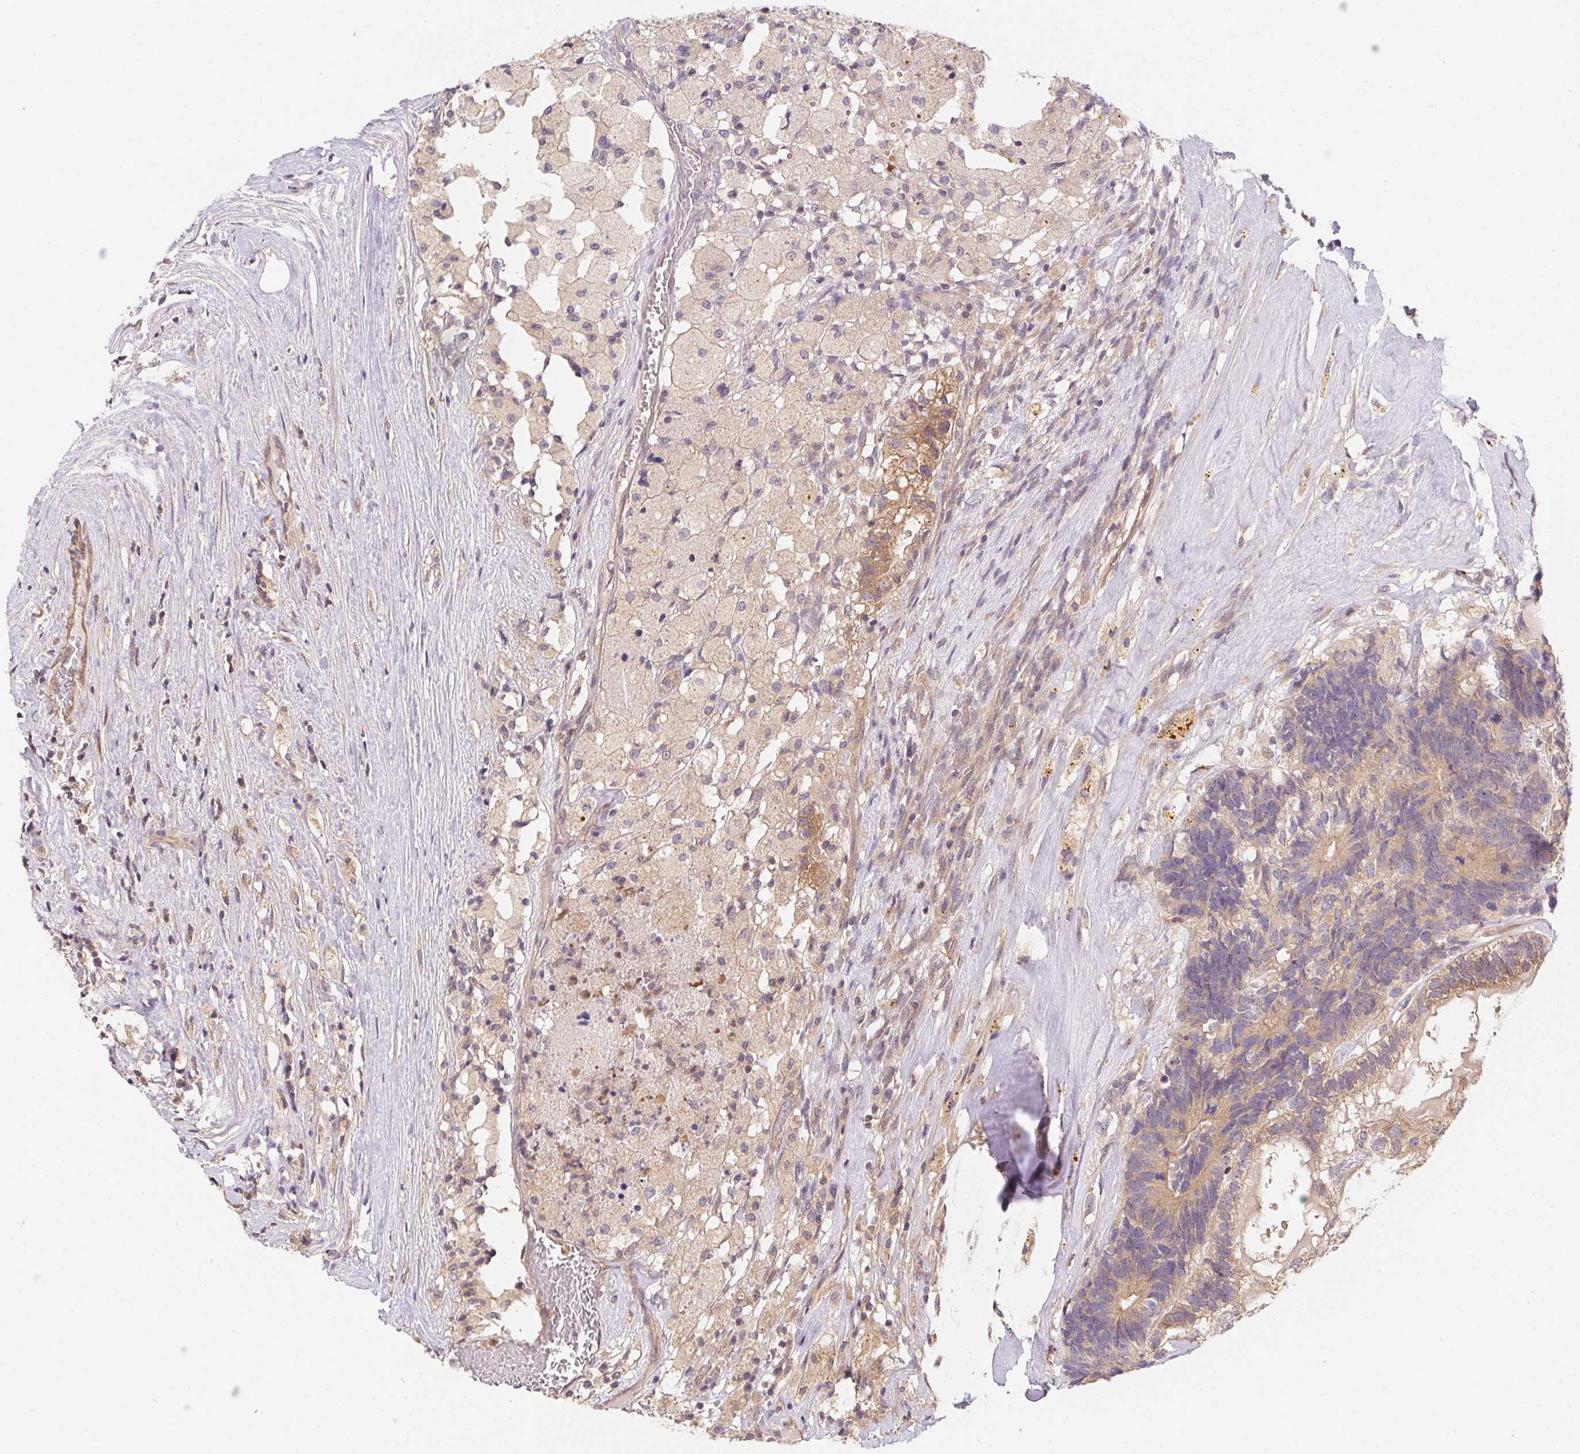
{"staining": {"intensity": "moderate", "quantity": "25%-75%", "location": "cytoplasmic/membranous"}, "tissue": "testis cancer", "cell_type": "Tumor cells", "image_type": "cancer", "snomed": [{"axis": "morphology", "description": "Seminoma, NOS"}, {"axis": "morphology", "description": "Carcinoma, Embryonal, NOS"}, {"axis": "topography", "description": "Testis"}], "caption": "IHC (DAB) staining of human testis seminoma reveals moderate cytoplasmic/membranous protein staining in approximately 25%-75% of tumor cells.", "gene": "PRKAA1", "patient": {"sex": "male", "age": 41}}